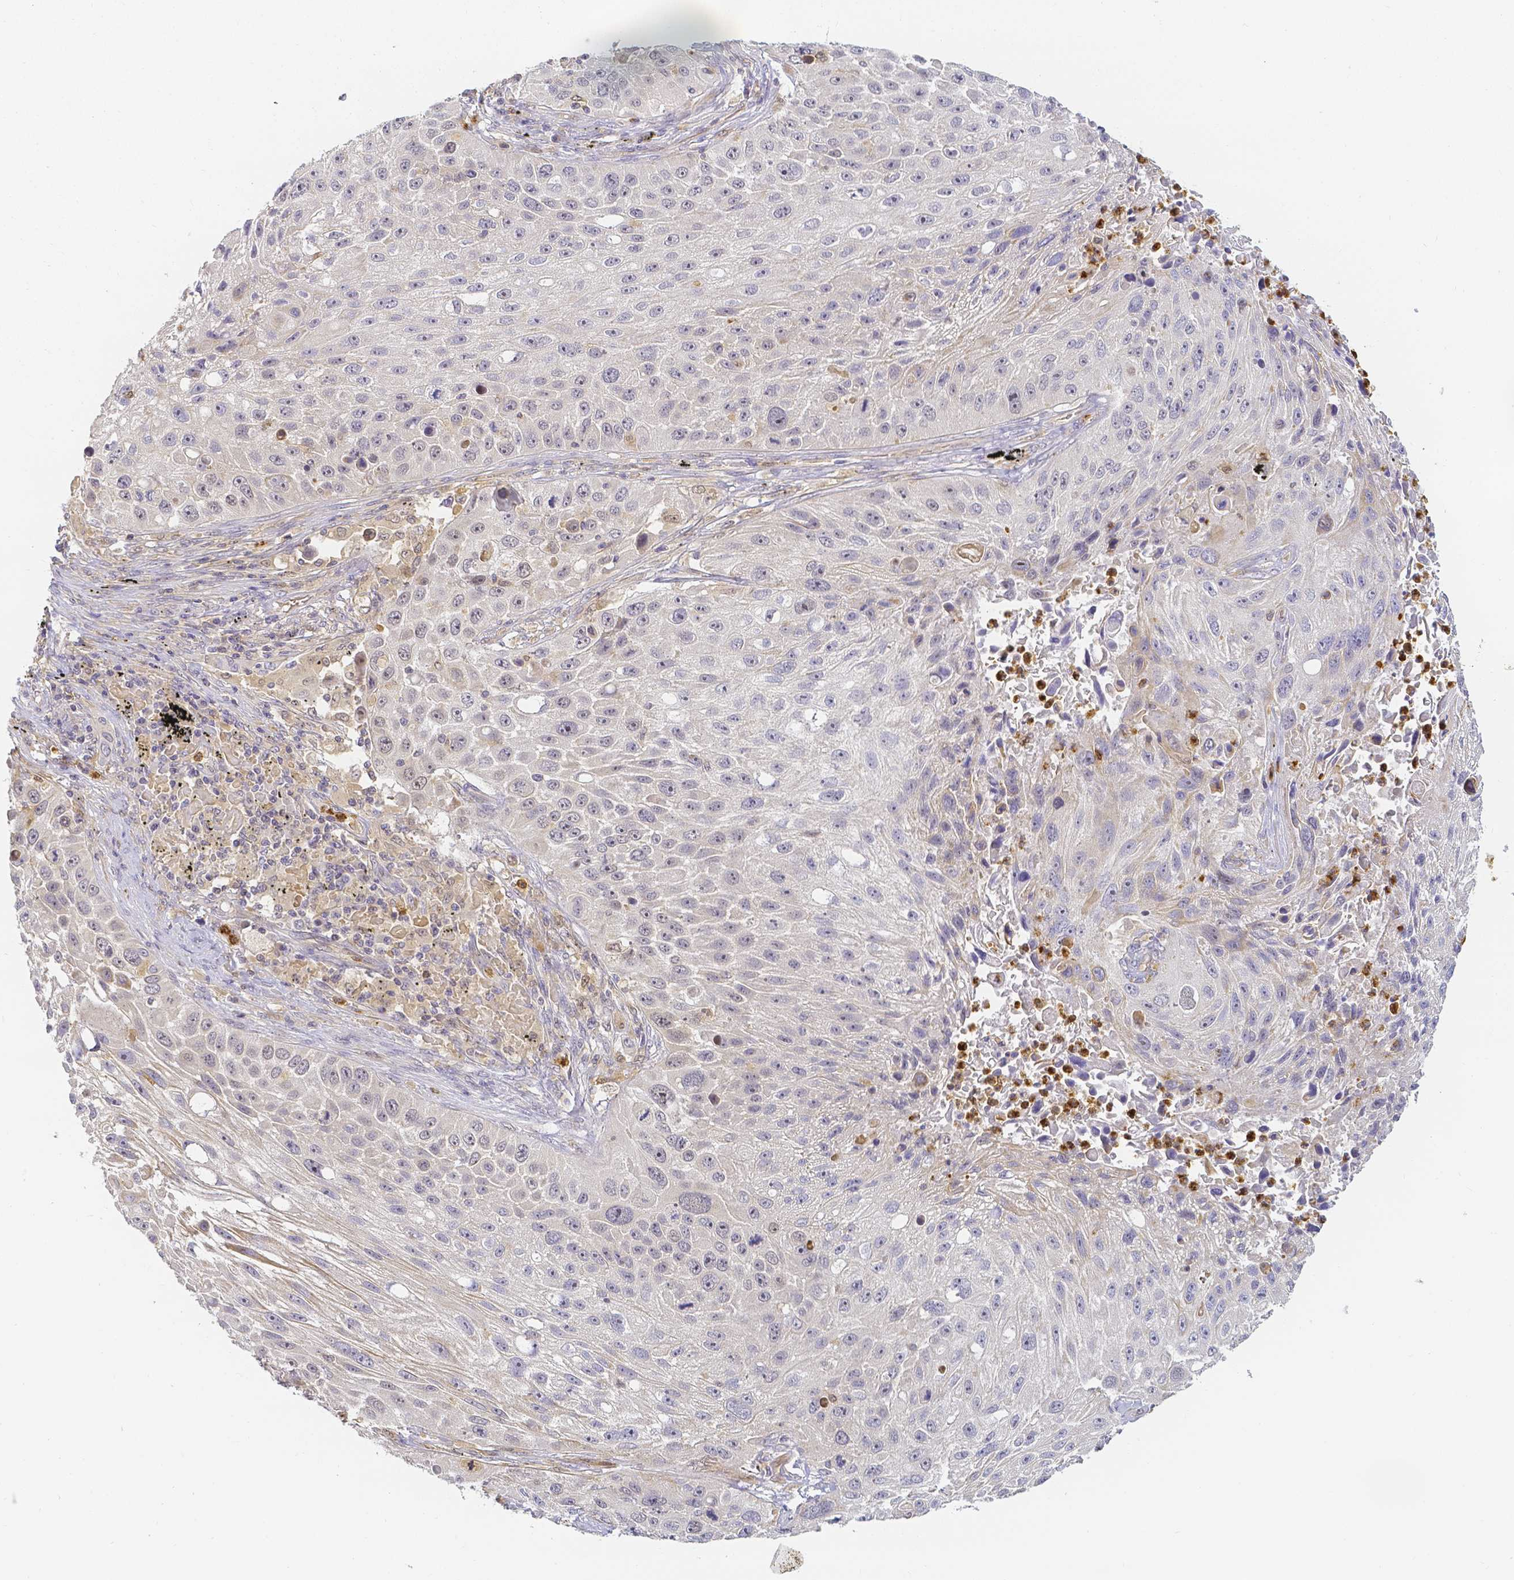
{"staining": {"intensity": "weak", "quantity": "<25%", "location": "nuclear"}, "tissue": "lung cancer", "cell_type": "Tumor cells", "image_type": "cancer", "snomed": [{"axis": "morphology", "description": "Normal morphology"}, {"axis": "morphology", "description": "Squamous cell carcinoma, NOS"}, {"axis": "topography", "description": "Lymph node"}, {"axis": "topography", "description": "Lung"}], "caption": "Photomicrograph shows no significant protein expression in tumor cells of lung cancer (squamous cell carcinoma). (Immunohistochemistry (ihc), brightfield microscopy, high magnification).", "gene": "KCNH1", "patient": {"sex": "male", "age": 67}}